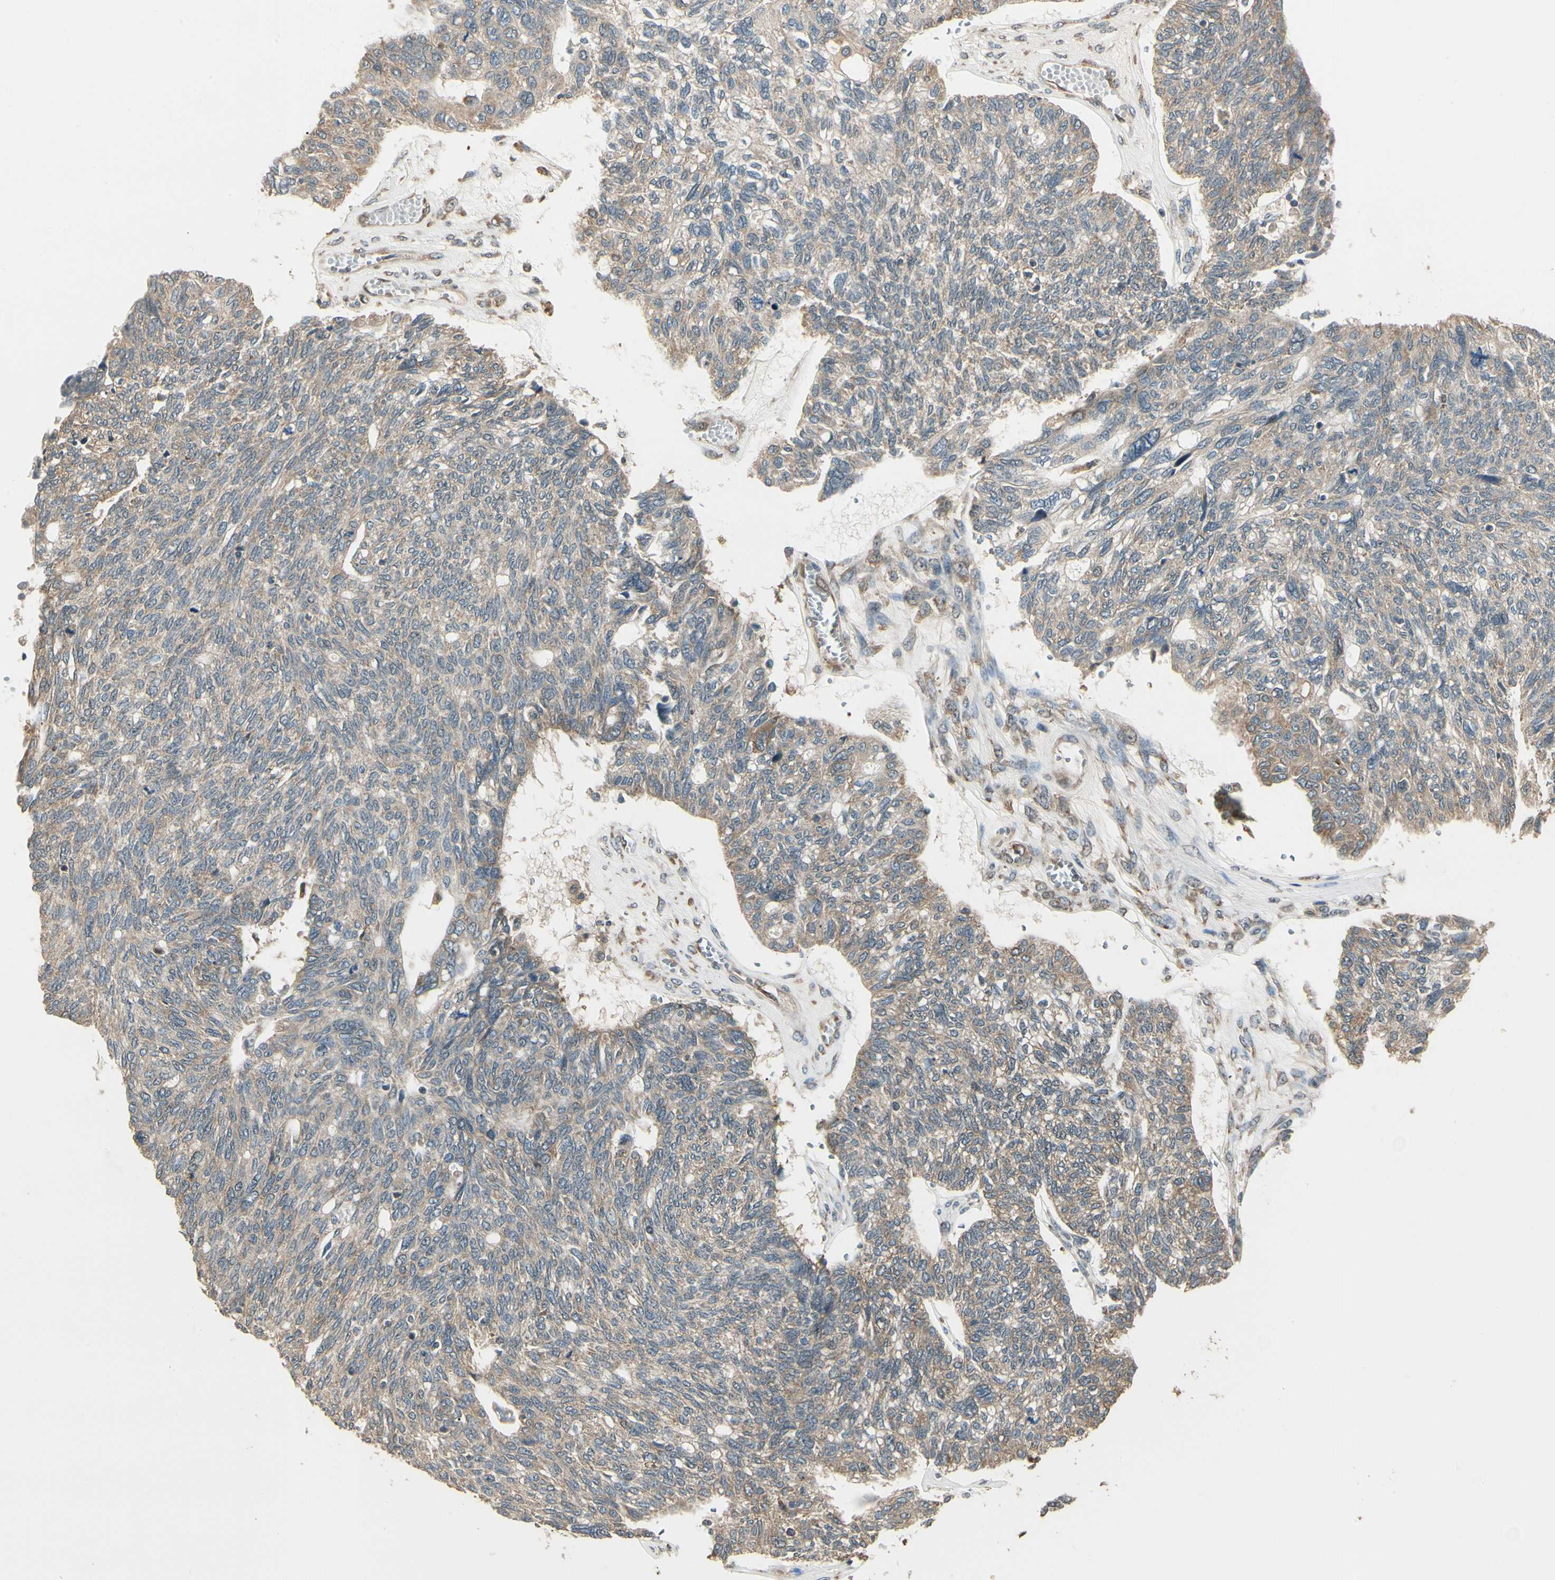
{"staining": {"intensity": "moderate", "quantity": ">75%", "location": "cytoplasmic/membranous"}, "tissue": "ovarian cancer", "cell_type": "Tumor cells", "image_type": "cancer", "snomed": [{"axis": "morphology", "description": "Cystadenocarcinoma, serous, NOS"}, {"axis": "topography", "description": "Ovary"}], "caption": "A high-resolution micrograph shows immunohistochemistry (IHC) staining of serous cystadenocarcinoma (ovarian), which exhibits moderate cytoplasmic/membranous staining in approximately >75% of tumor cells.", "gene": "CCT7", "patient": {"sex": "female", "age": 79}}